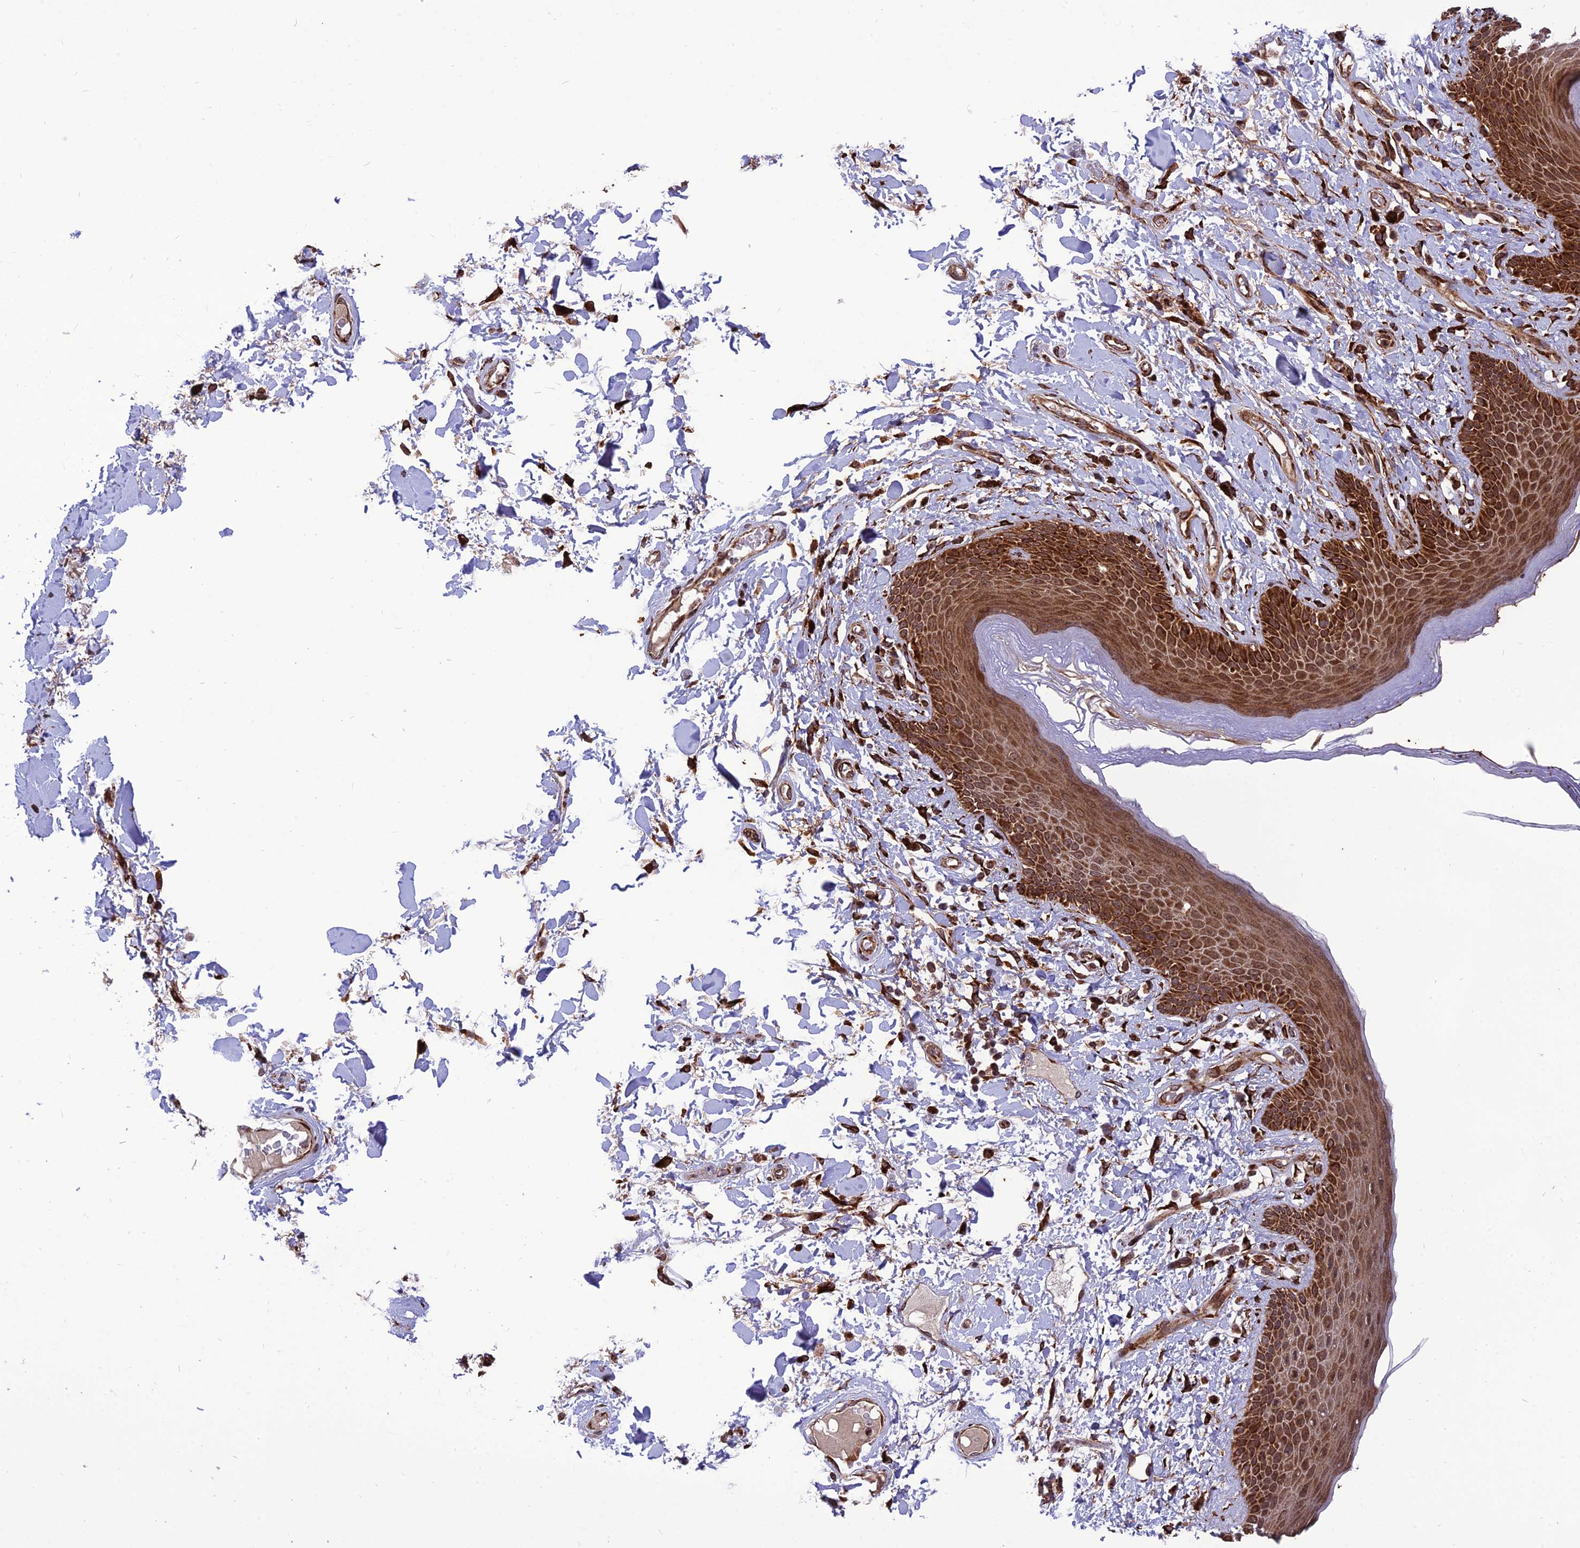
{"staining": {"intensity": "strong", "quantity": ">75%", "location": "cytoplasmic/membranous"}, "tissue": "skin", "cell_type": "Epidermal cells", "image_type": "normal", "snomed": [{"axis": "morphology", "description": "Normal tissue, NOS"}, {"axis": "topography", "description": "Anal"}], "caption": "About >75% of epidermal cells in benign human skin demonstrate strong cytoplasmic/membranous protein positivity as visualized by brown immunohistochemical staining.", "gene": "CRTAP", "patient": {"sex": "female", "age": 78}}